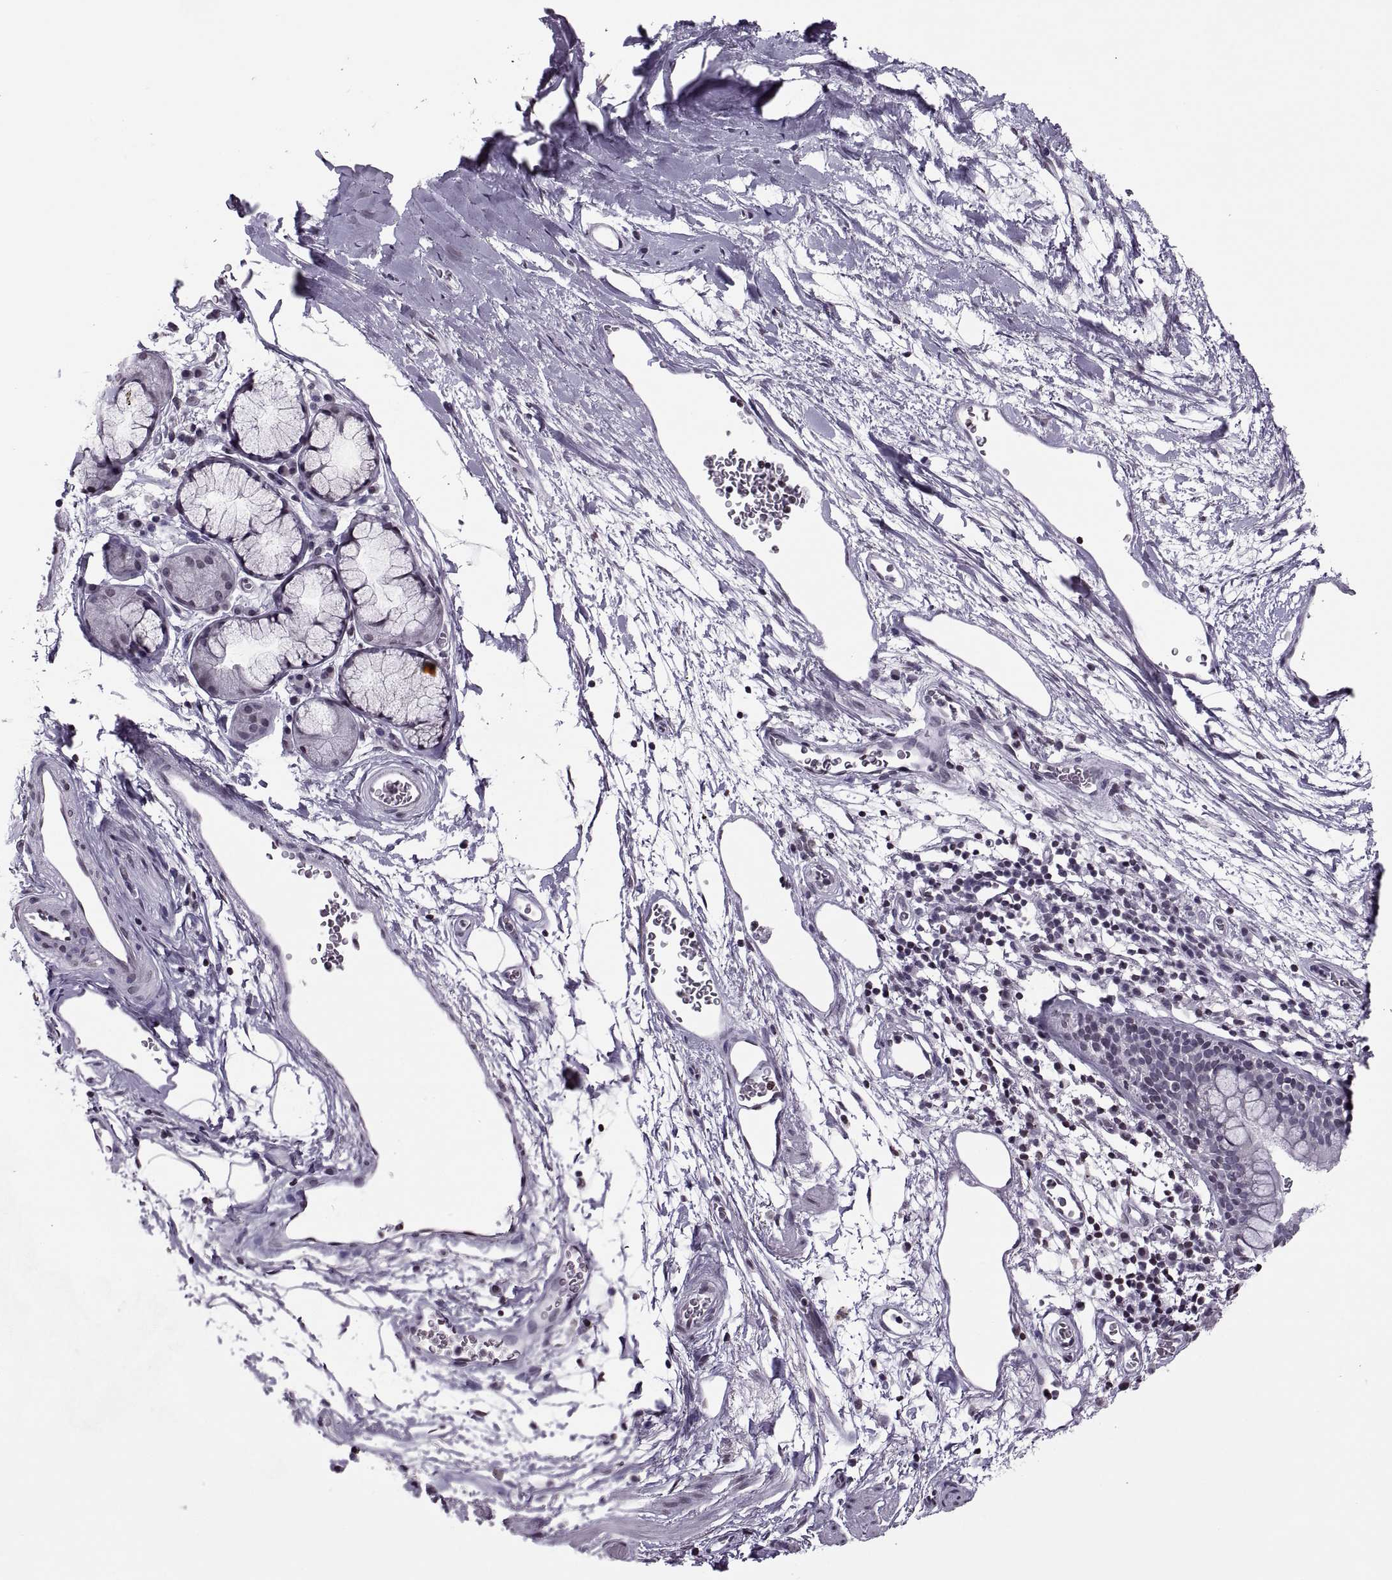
{"staining": {"intensity": "negative", "quantity": "none", "location": "none"}, "tissue": "bronchus", "cell_type": "Respiratory epithelial cells", "image_type": "normal", "snomed": [{"axis": "morphology", "description": "Normal tissue, NOS"}, {"axis": "topography", "description": "Cartilage tissue"}, {"axis": "topography", "description": "Bronchus"}], "caption": "DAB (3,3'-diaminobenzidine) immunohistochemical staining of unremarkable human bronchus exhibits no significant positivity in respiratory epithelial cells. (Stains: DAB IHC with hematoxylin counter stain, Microscopy: brightfield microscopy at high magnification).", "gene": "H1", "patient": {"sex": "male", "age": 58}}